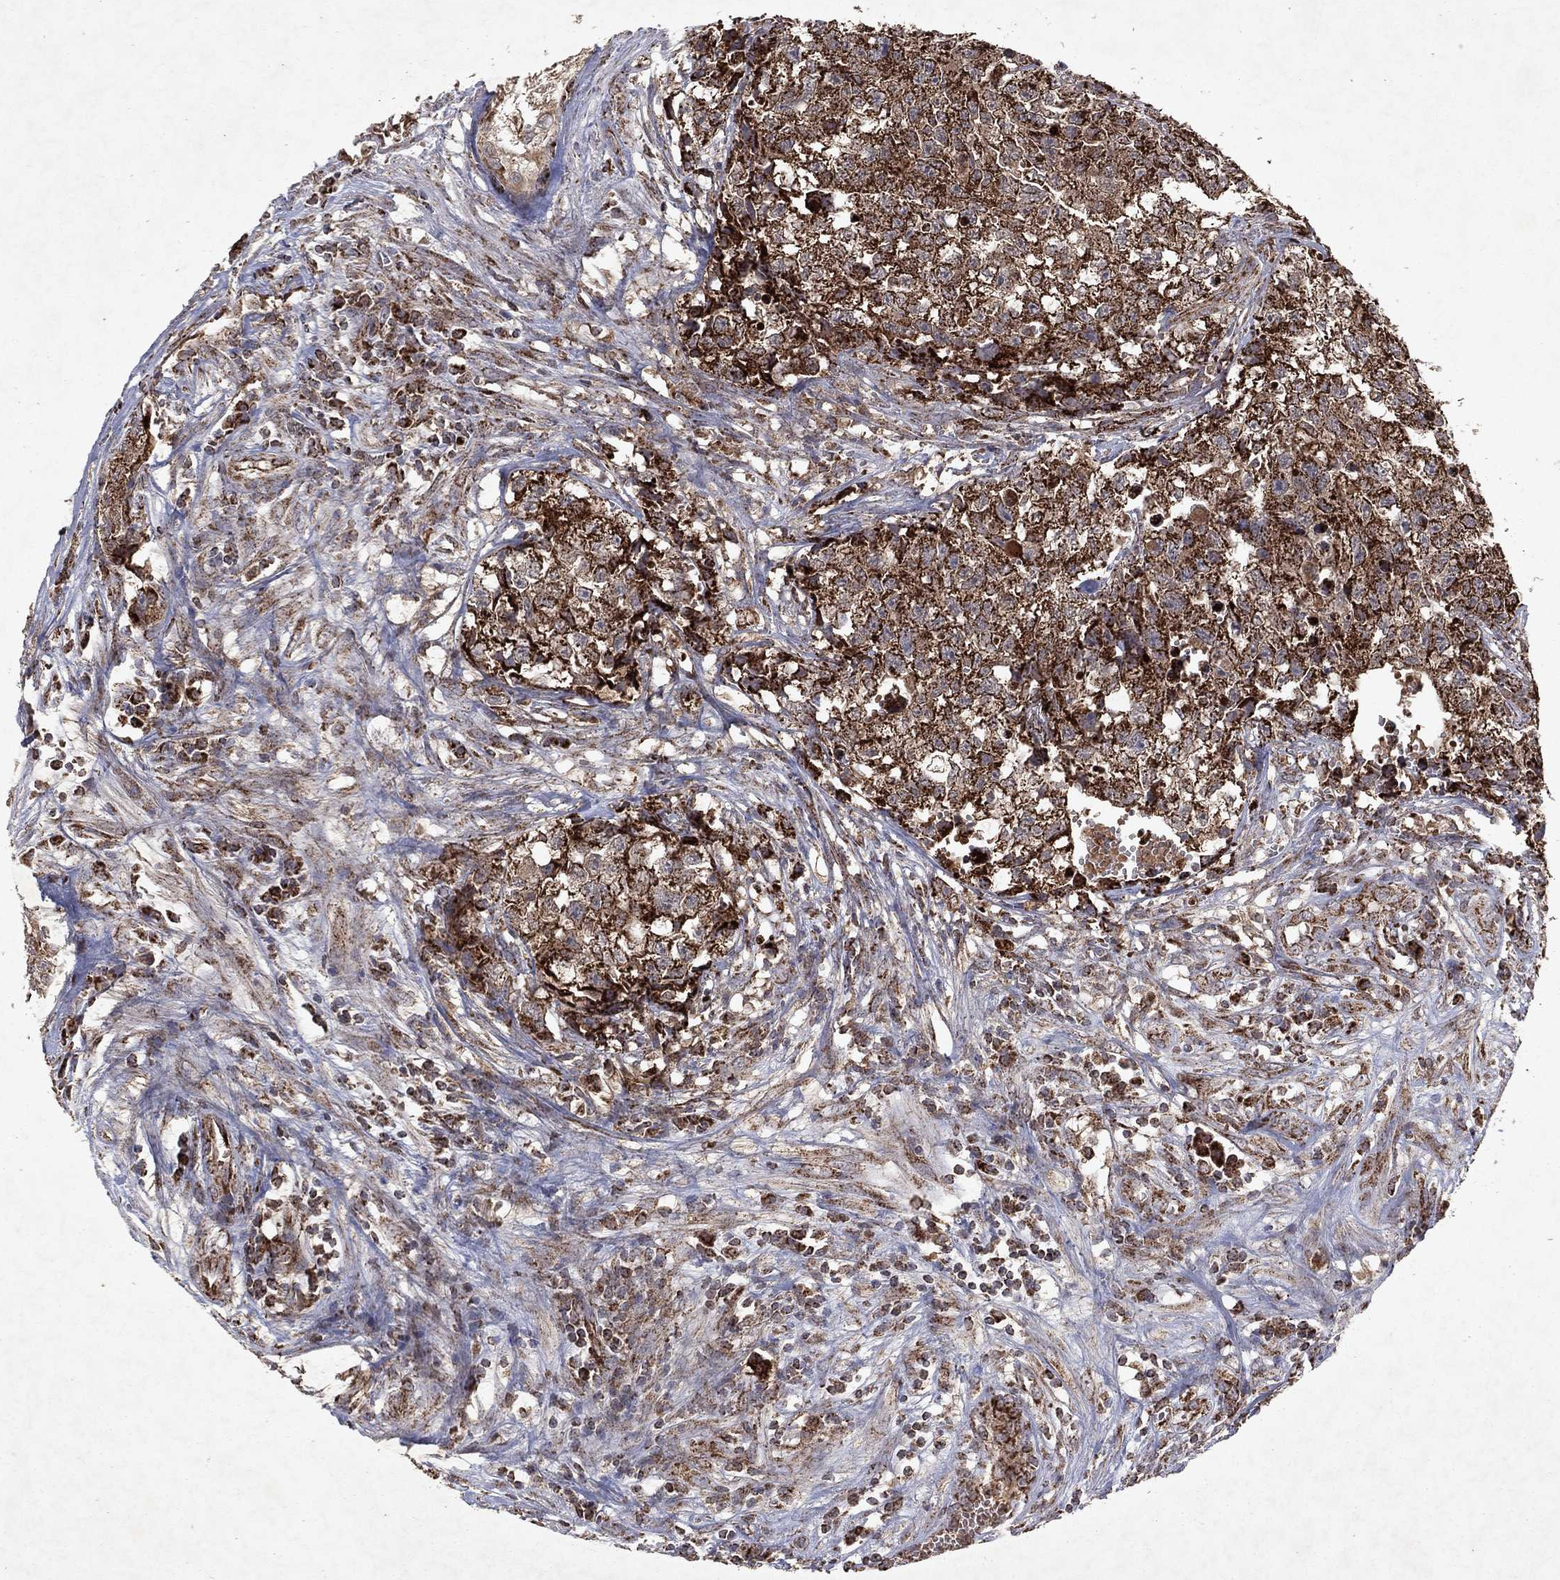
{"staining": {"intensity": "strong", "quantity": ">75%", "location": "cytoplasmic/membranous"}, "tissue": "testis cancer", "cell_type": "Tumor cells", "image_type": "cancer", "snomed": [{"axis": "morphology", "description": "Seminoma, NOS"}, {"axis": "morphology", "description": "Carcinoma, Embryonal, NOS"}, {"axis": "topography", "description": "Testis"}], "caption": "A high-resolution image shows immunohistochemistry (IHC) staining of testis embryonal carcinoma, which shows strong cytoplasmic/membranous expression in about >75% of tumor cells. The staining was performed using DAB, with brown indicating positive protein expression. Nuclei are stained blue with hematoxylin.", "gene": "PYROXD2", "patient": {"sex": "male", "age": 22}}